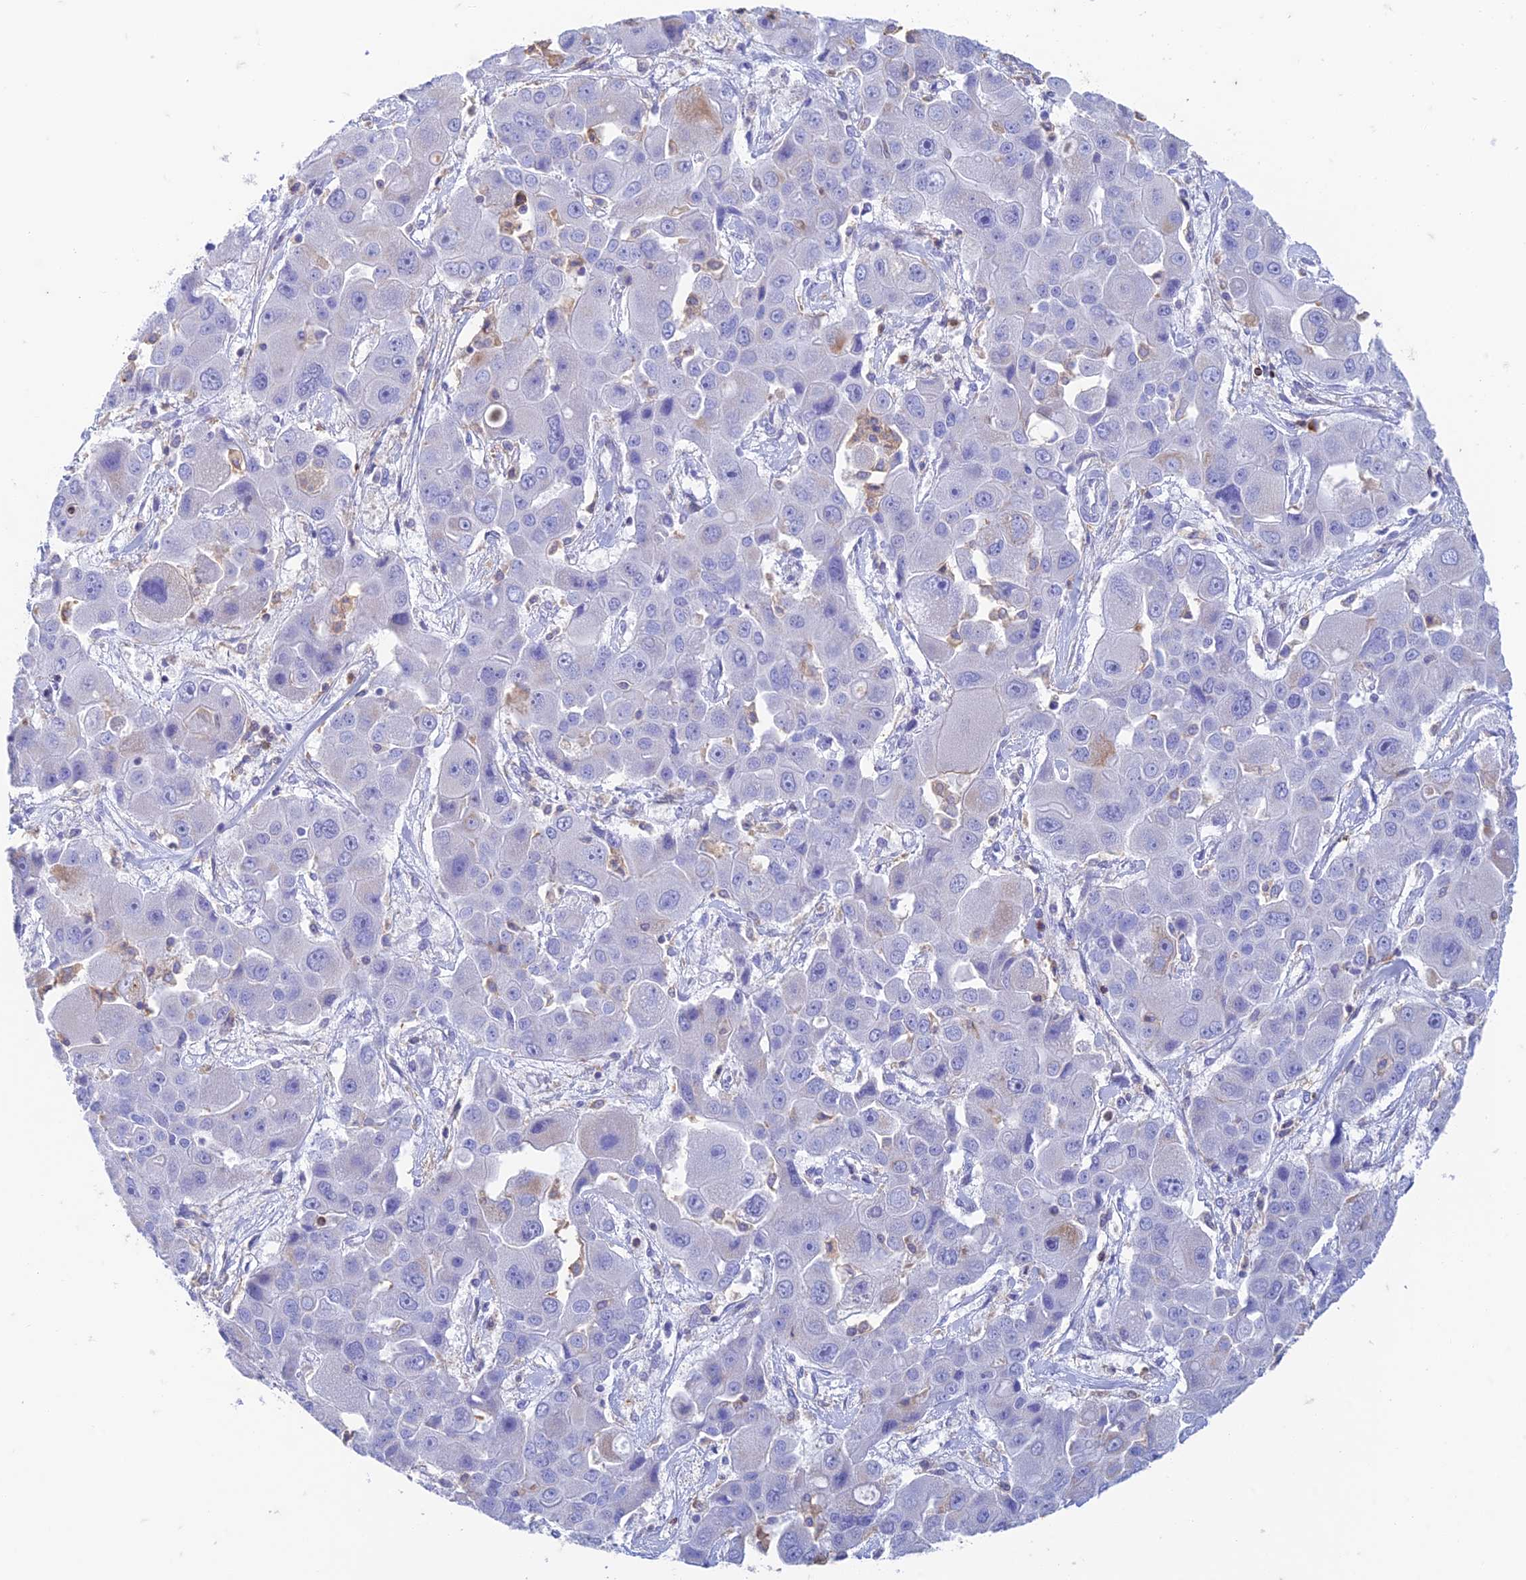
{"staining": {"intensity": "negative", "quantity": "none", "location": "none"}, "tissue": "liver cancer", "cell_type": "Tumor cells", "image_type": "cancer", "snomed": [{"axis": "morphology", "description": "Cholangiocarcinoma"}, {"axis": "topography", "description": "Liver"}], "caption": "Immunohistochemistry (IHC) image of neoplastic tissue: human liver cancer stained with DAB (3,3'-diaminobenzidine) reveals no significant protein positivity in tumor cells.", "gene": "FGF7", "patient": {"sex": "male", "age": 67}}